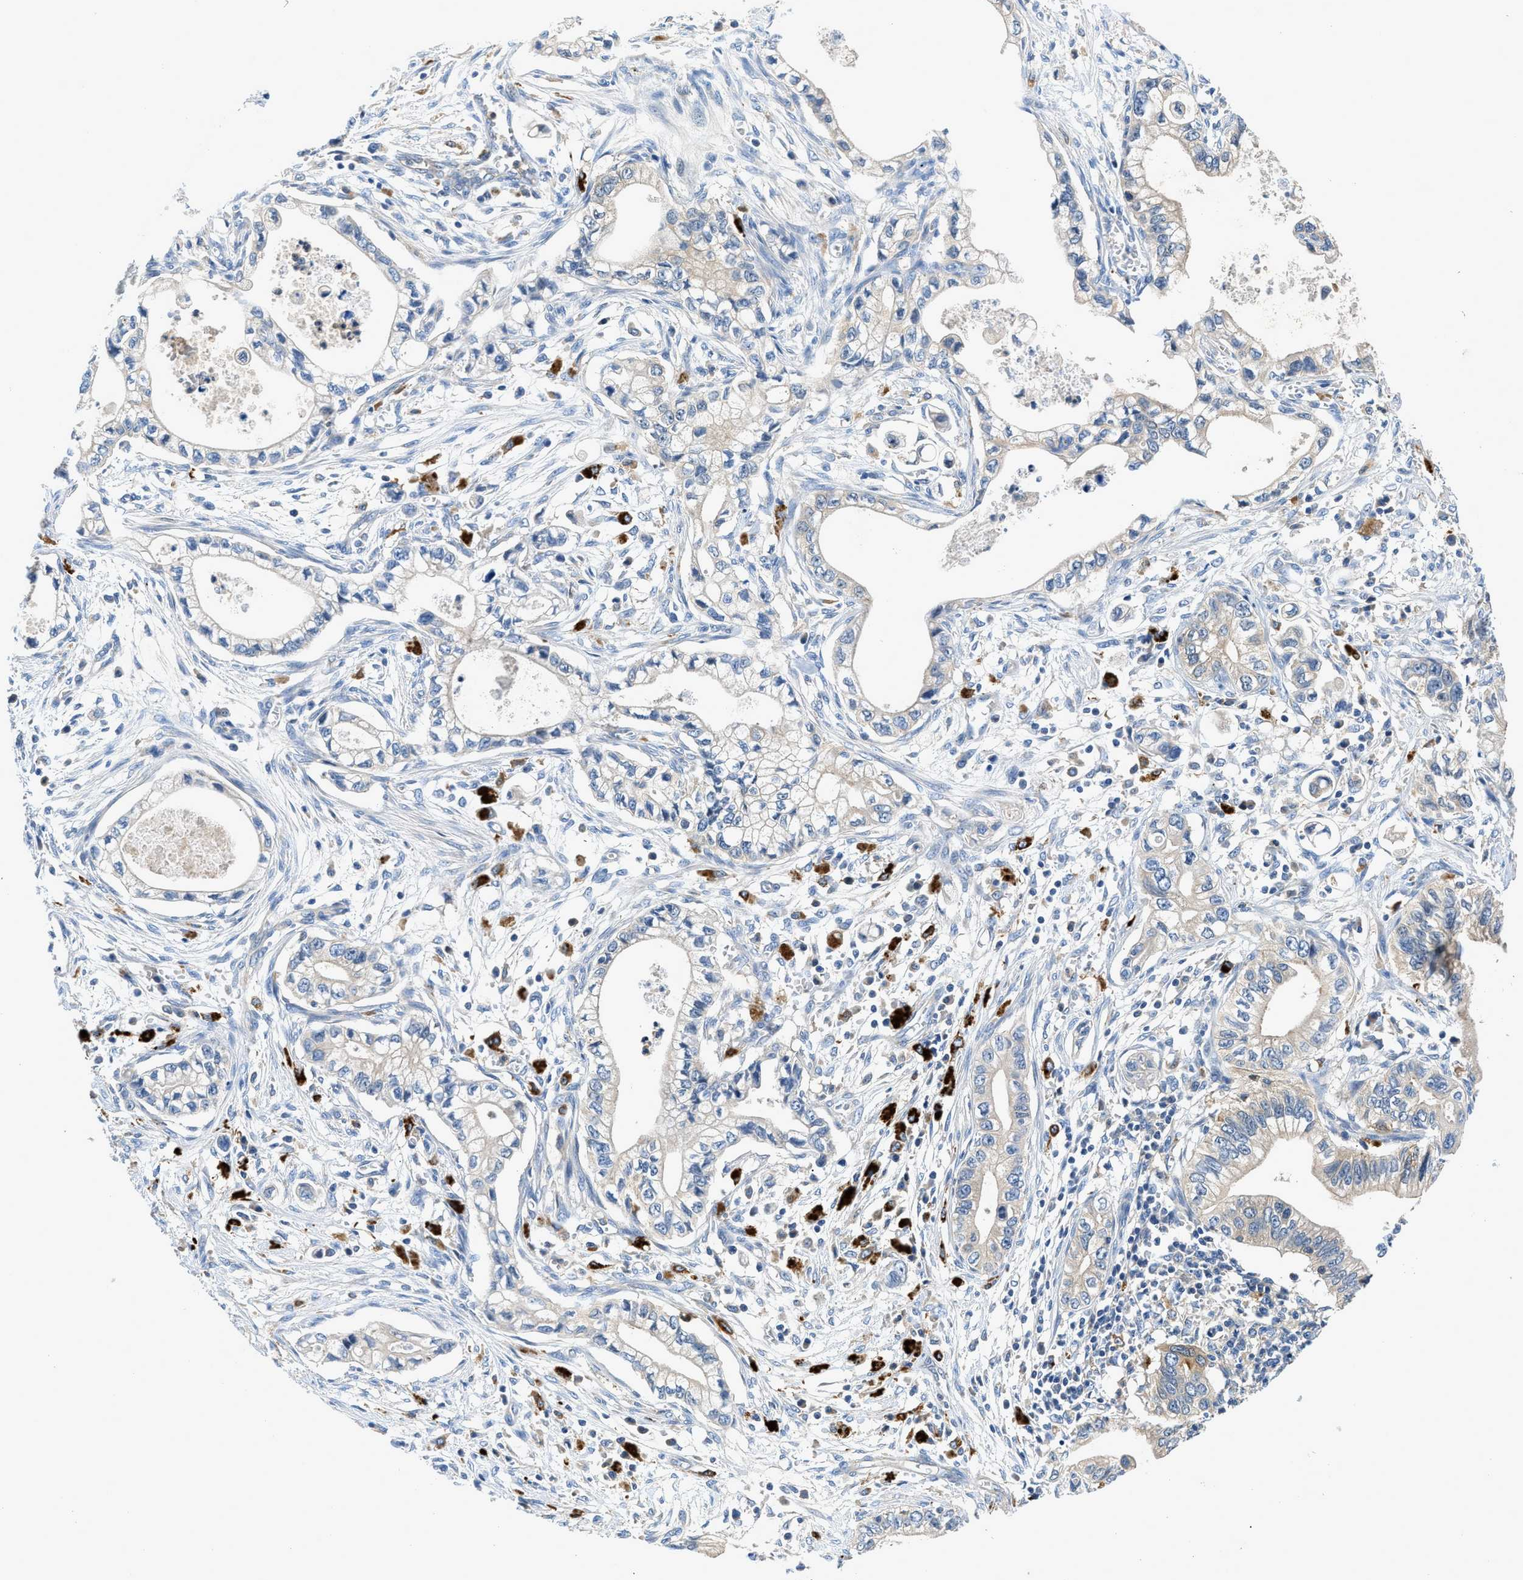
{"staining": {"intensity": "weak", "quantity": "<25%", "location": "cytoplasmic/membranous"}, "tissue": "pancreatic cancer", "cell_type": "Tumor cells", "image_type": "cancer", "snomed": [{"axis": "morphology", "description": "Adenocarcinoma, NOS"}, {"axis": "topography", "description": "Pancreas"}], "caption": "Pancreatic adenocarcinoma stained for a protein using immunohistochemistry (IHC) demonstrates no positivity tumor cells.", "gene": "ADGRE3", "patient": {"sex": "male", "age": 56}}